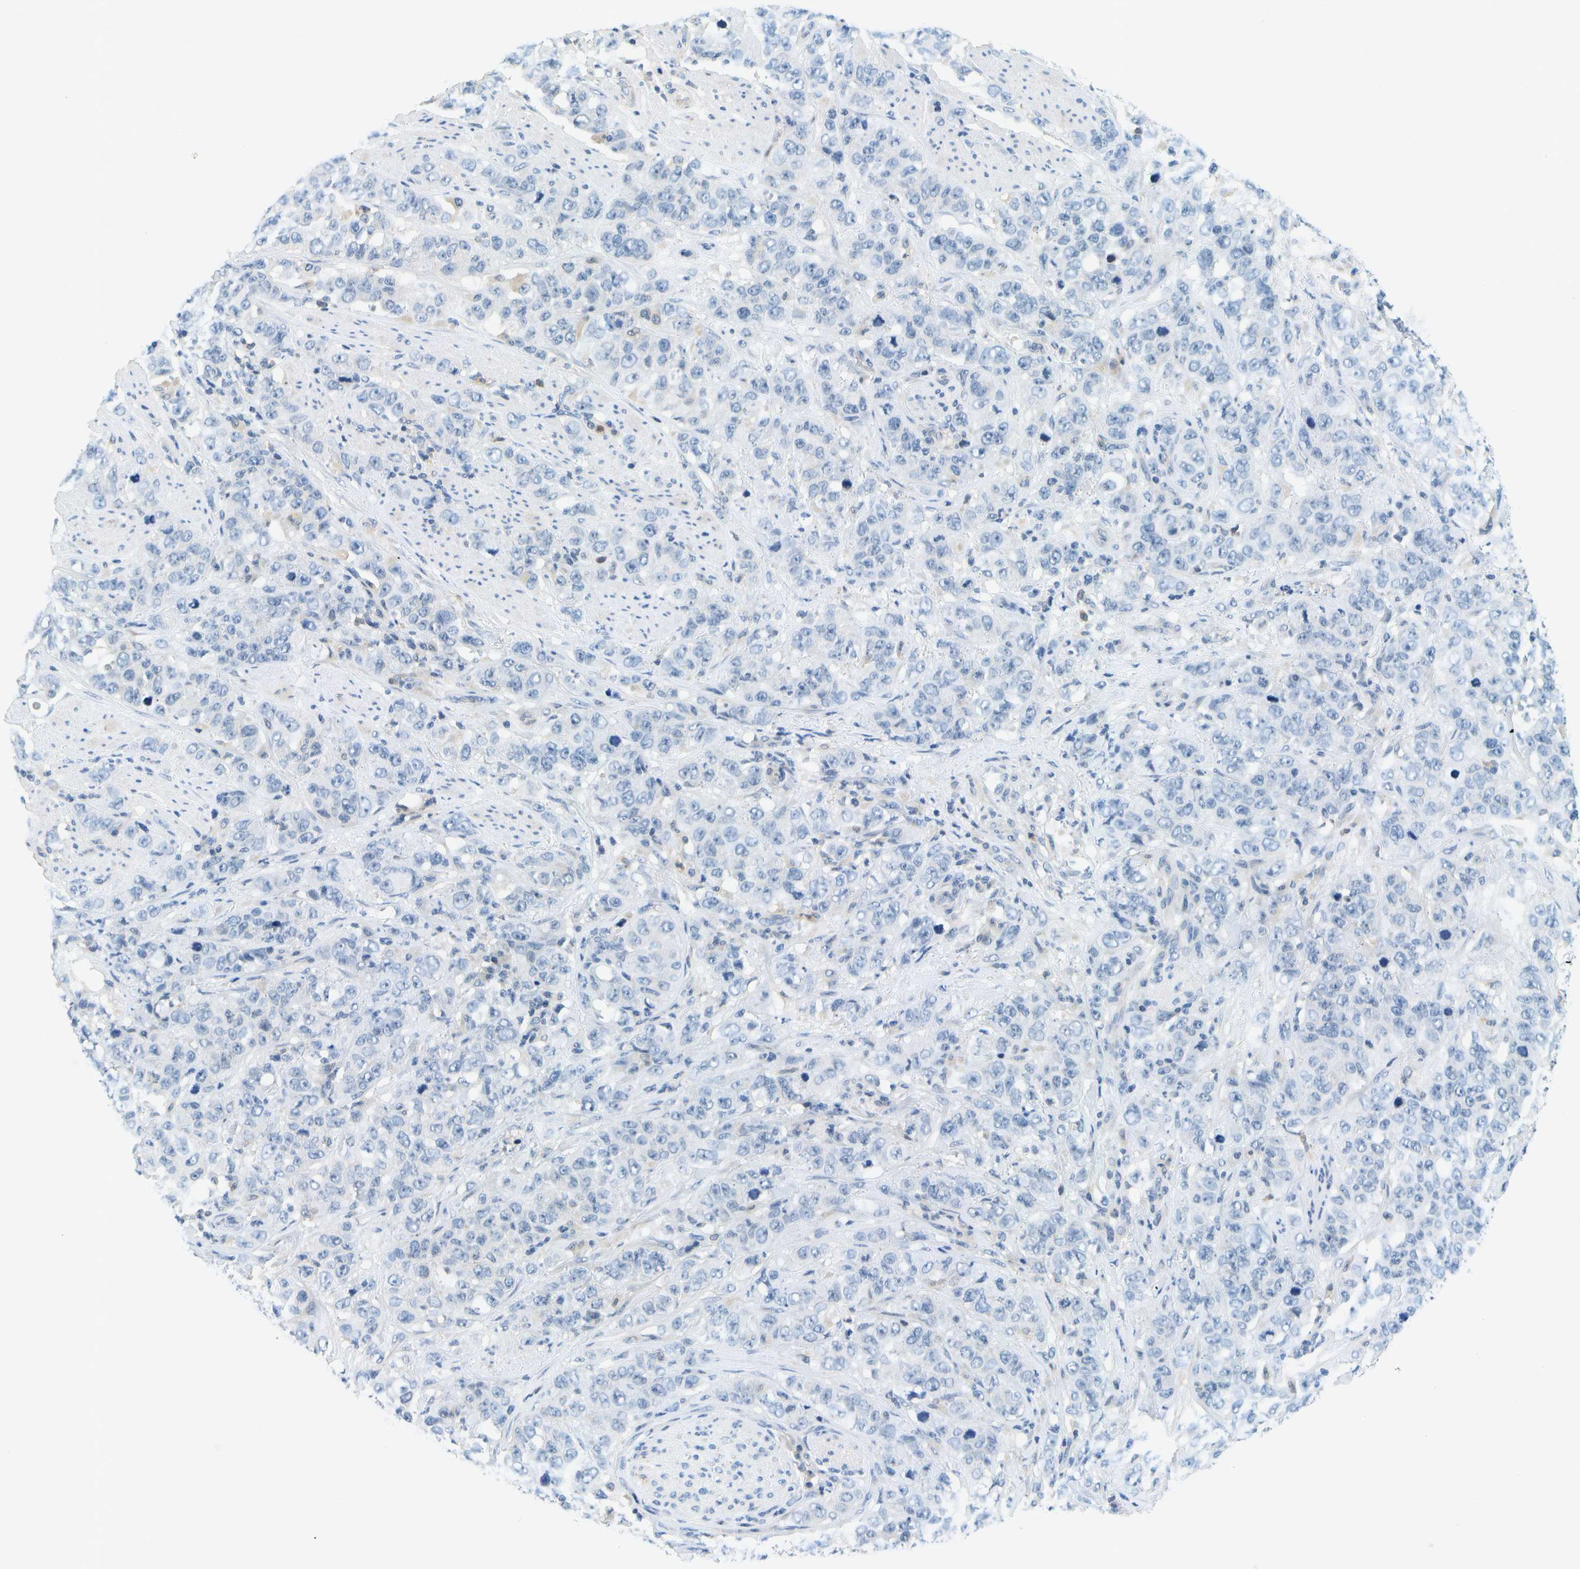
{"staining": {"intensity": "negative", "quantity": "none", "location": "none"}, "tissue": "stomach cancer", "cell_type": "Tumor cells", "image_type": "cancer", "snomed": [{"axis": "morphology", "description": "Adenocarcinoma, NOS"}, {"axis": "topography", "description": "Stomach"}], "caption": "A photomicrograph of human stomach cancer is negative for staining in tumor cells. The staining is performed using DAB brown chromogen with nuclei counter-stained in using hematoxylin.", "gene": "RASGRP2", "patient": {"sex": "male", "age": 48}}